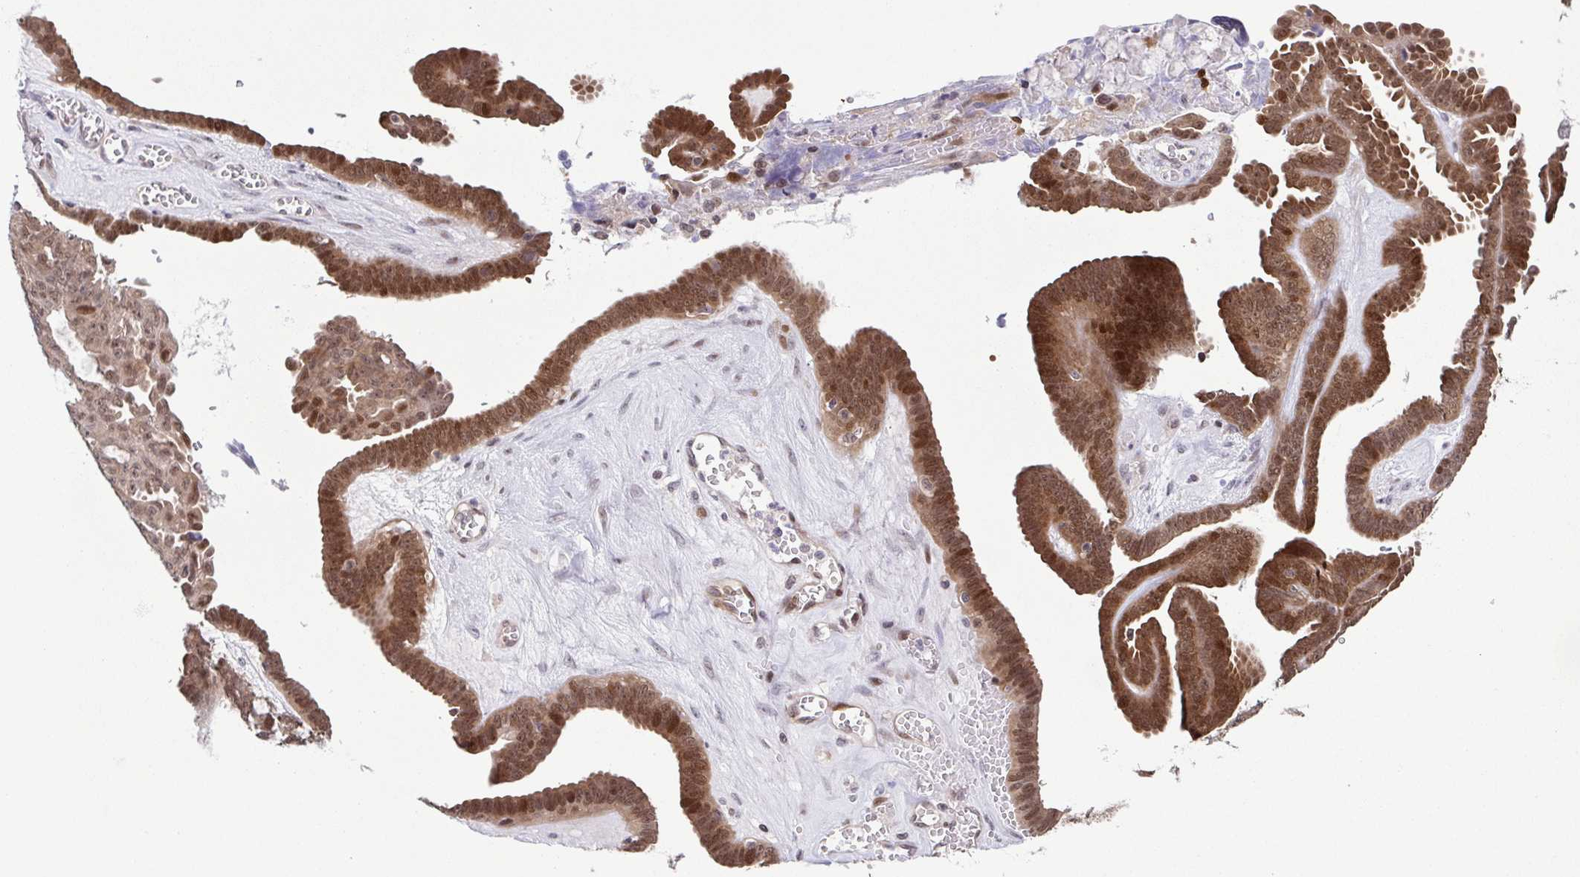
{"staining": {"intensity": "moderate", "quantity": ">75%", "location": "cytoplasmic/membranous,nuclear"}, "tissue": "ovarian cancer", "cell_type": "Tumor cells", "image_type": "cancer", "snomed": [{"axis": "morphology", "description": "Cystadenocarcinoma, serous, NOS"}, {"axis": "topography", "description": "Ovary"}], "caption": "The photomicrograph displays immunohistochemical staining of ovarian serous cystadenocarcinoma. There is moderate cytoplasmic/membranous and nuclear staining is present in about >75% of tumor cells.", "gene": "DNAJB1", "patient": {"sex": "female", "age": 71}}